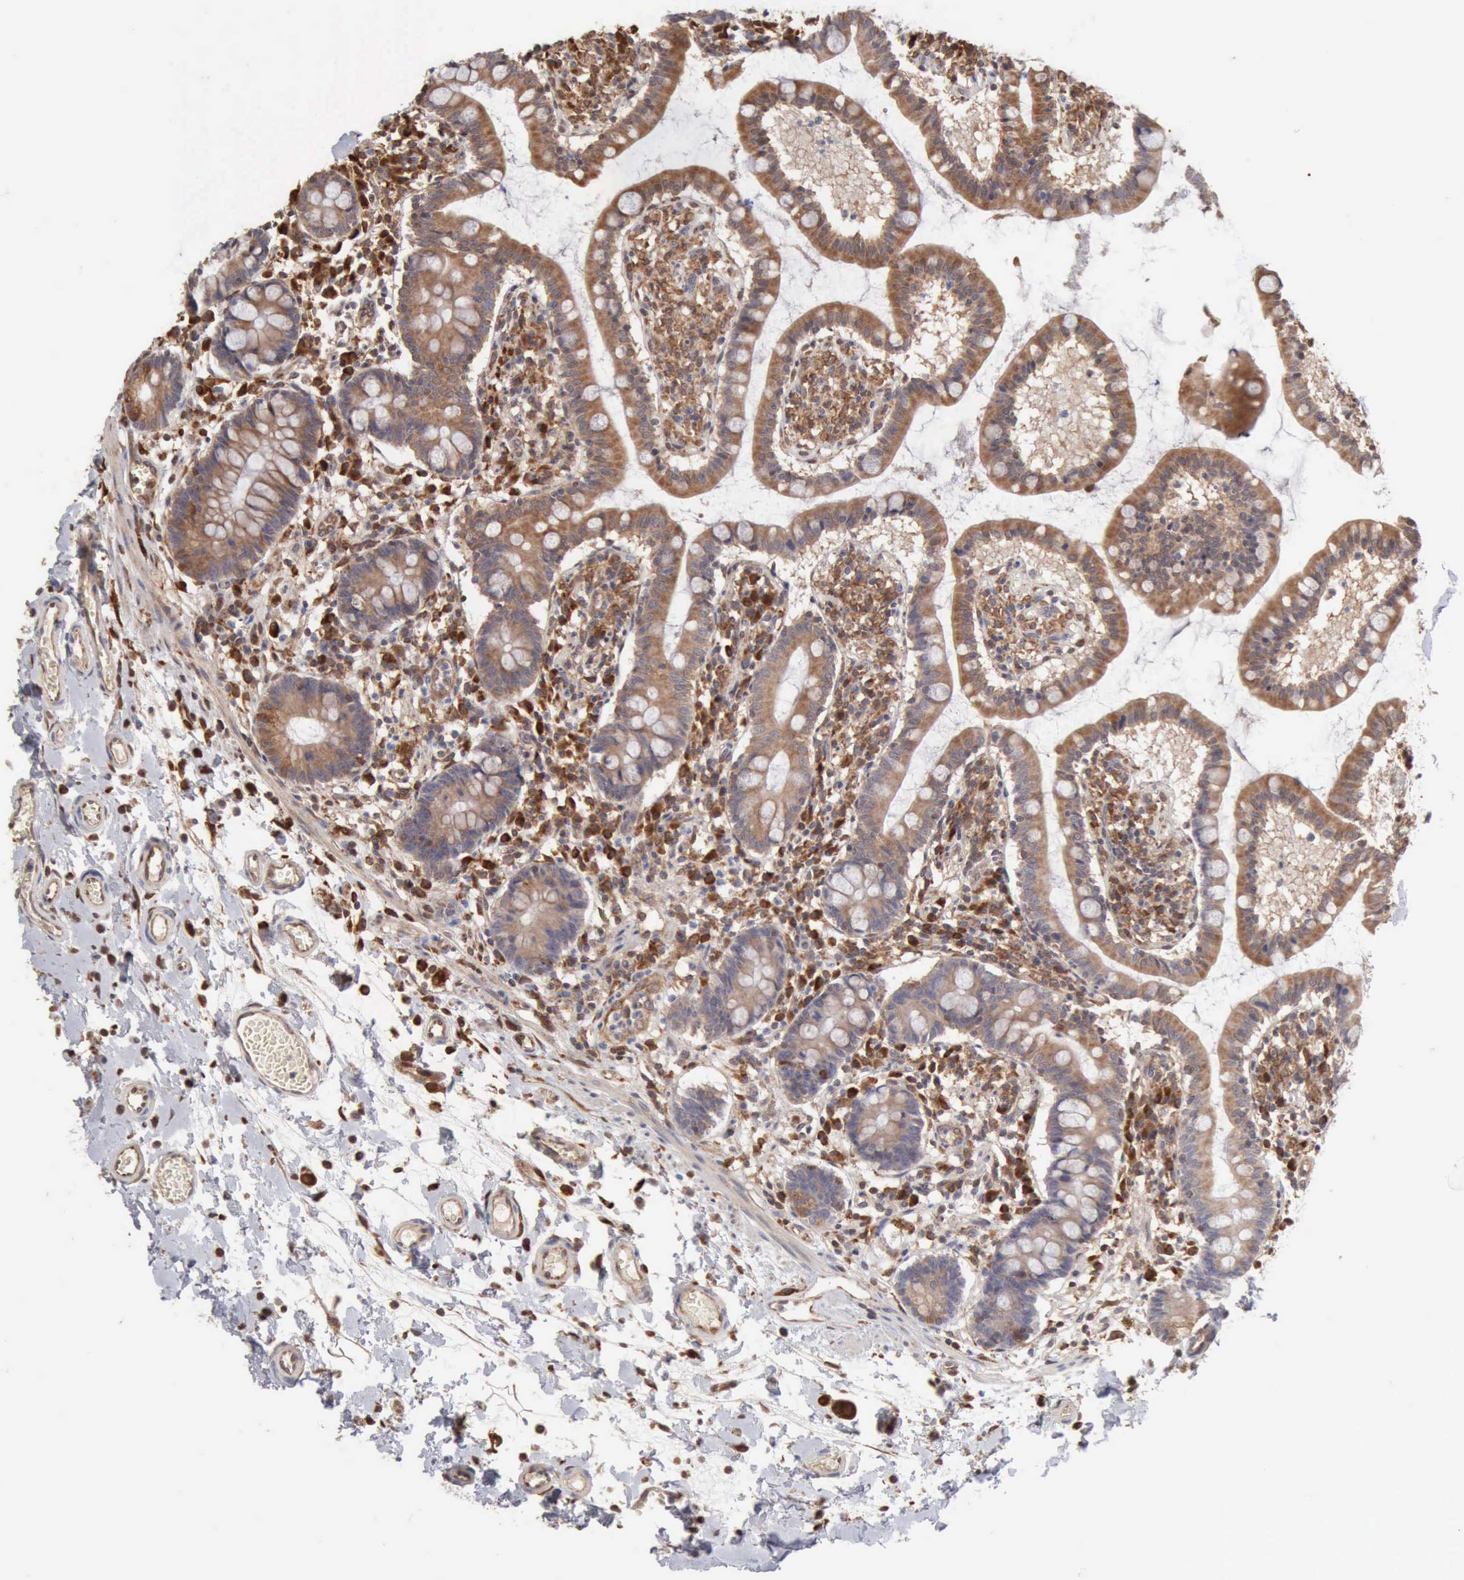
{"staining": {"intensity": "moderate", "quantity": "25%-75%", "location": "cytoplasmic/membranous"}, "tissue": "small intestine", "cell_type": "Glandular cells", "image_type": "normal", "snomed": [{"axis": "morphology", "description": "Normal tissue, NOS"}, {"axis": "topography", "description": "Small intestine"}], "caption": "Brown immunohistochemical staining in benign small intestine displays moderate cytoplasmic/membranous positivity in about 25%-75% of glandular cells. The staining is performed using DAB brown chromogen to label protein expression. The nuclei are counter-stained blue using hematoxylin.", "gene": "APOL2", "patient": {"sex": "female", "age": 61}}